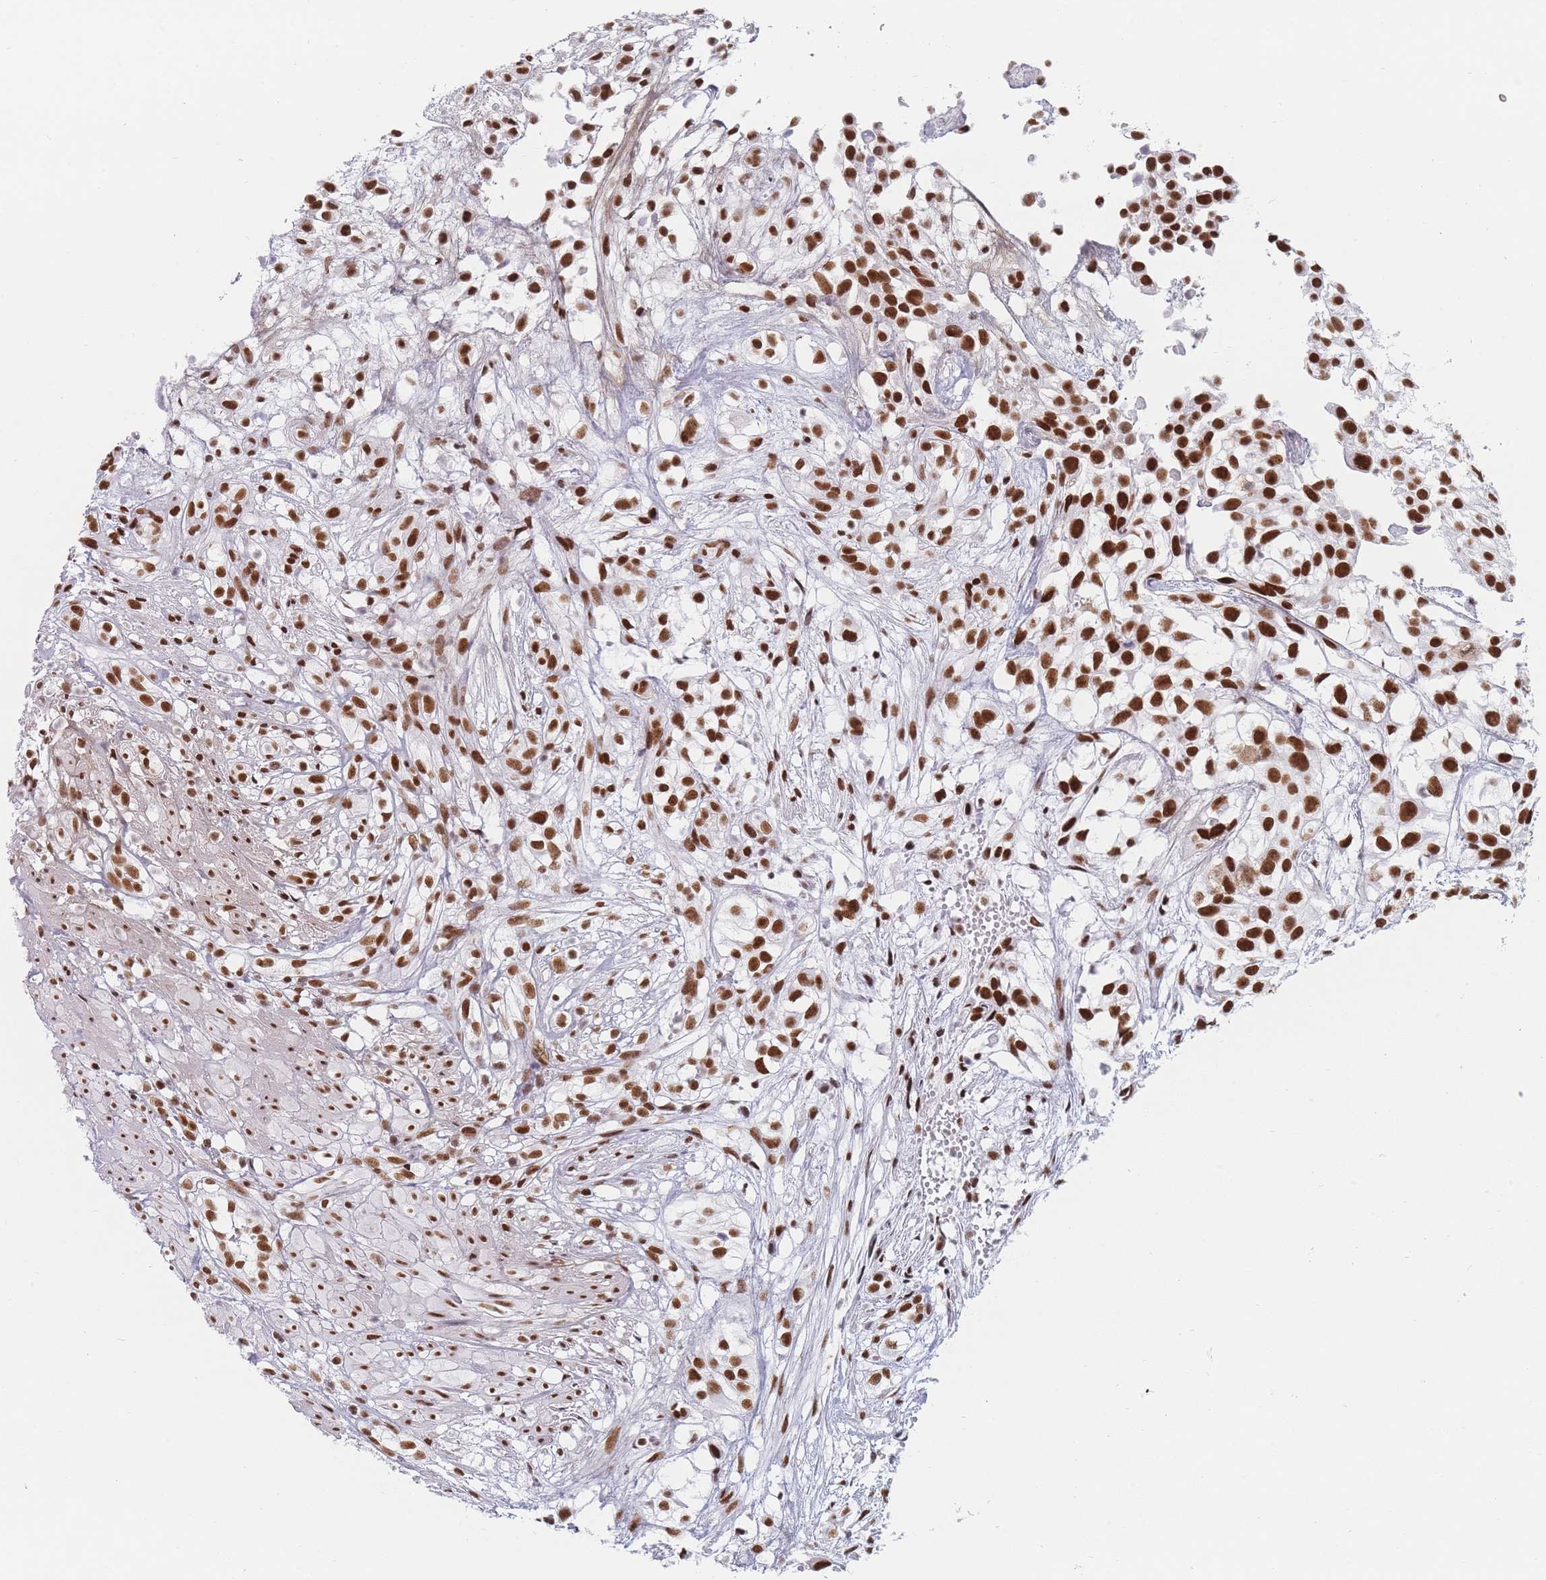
{"staining": {"intensity": "strong", "quantity": ">75%", "location": "nuclear"}, "tissue": "urothelial cancer", "cell_type": "Tumor cells", "image_type": "cancer", "snomed": [{"axis": "morphology", "description": "Urothelial carcinoma, High grade"}, {"axis": "topography", "description": "Urinary bladder"}], "caption": "This micrograph displays immunohistochemistry (IHC) staining of human urothelial cancer, with high strong nuclear expression in about >75% of tumor cells.", "gene": "SAFB2", "patient": {"sex": "male", "age": 56}}